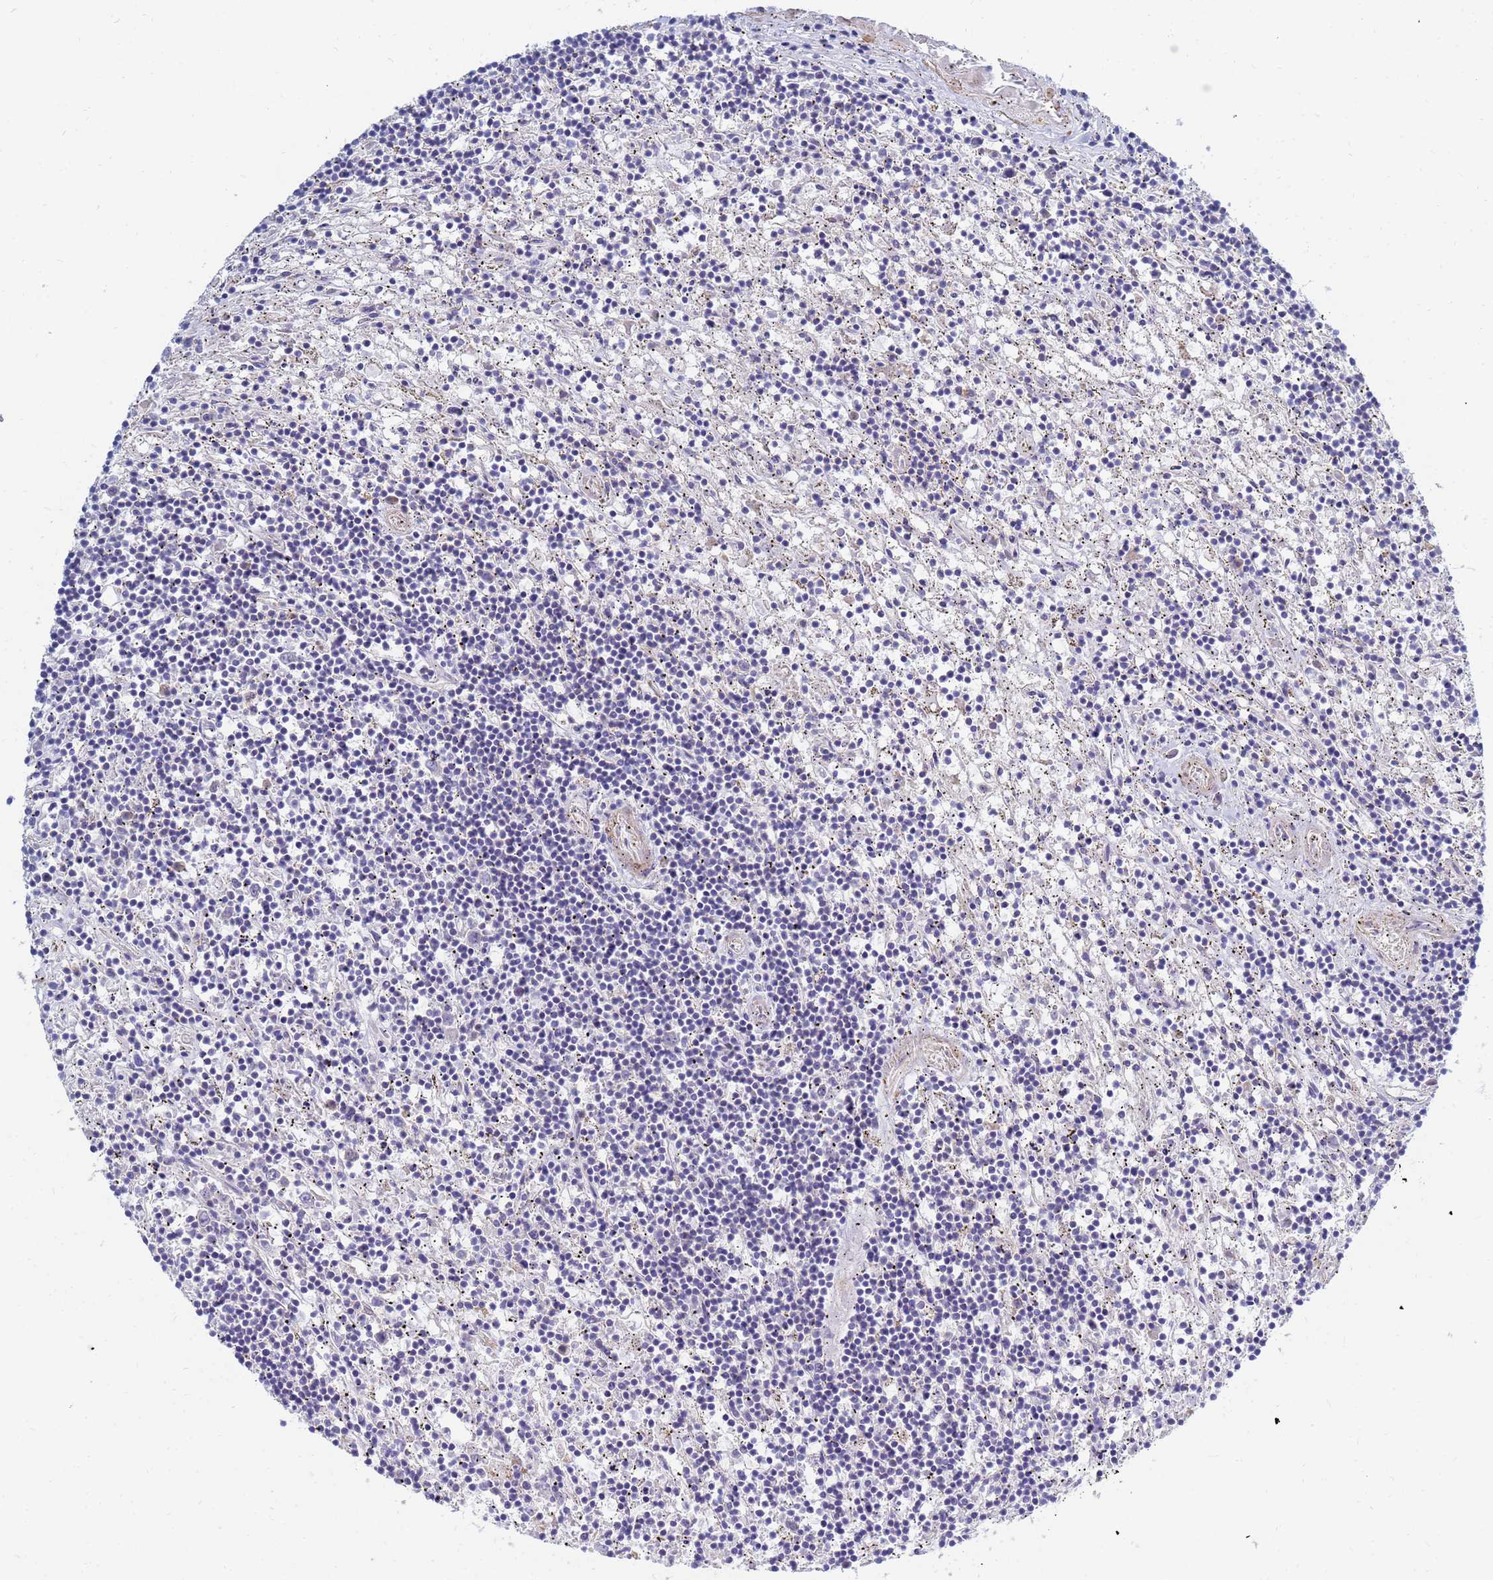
{"staining": {"intensity": "negative", "quantity": "none", "location": "none"}, "tissue": "lymphoma", "cell_type": "Tumor cells", "image_type": "cancer", "snomed": [{"axis": "morphology", "description": "Malignant lymphoma, non-Hodgkin's type, Low grade"}, {"axis": "topography", "description": "Spleen"}], "caption": "Immunohistochemistry (IHC) histopathology image of neoplastic tissue: human malignant lymphoma, non-Hodgkin's type (low-grade) stained with DAB (3,3'-diaminobenzidine) shows no significant protein staining in tumor cells.", "gene": "SDR39U1", "patient": {"sex": "male", "age": 76}}